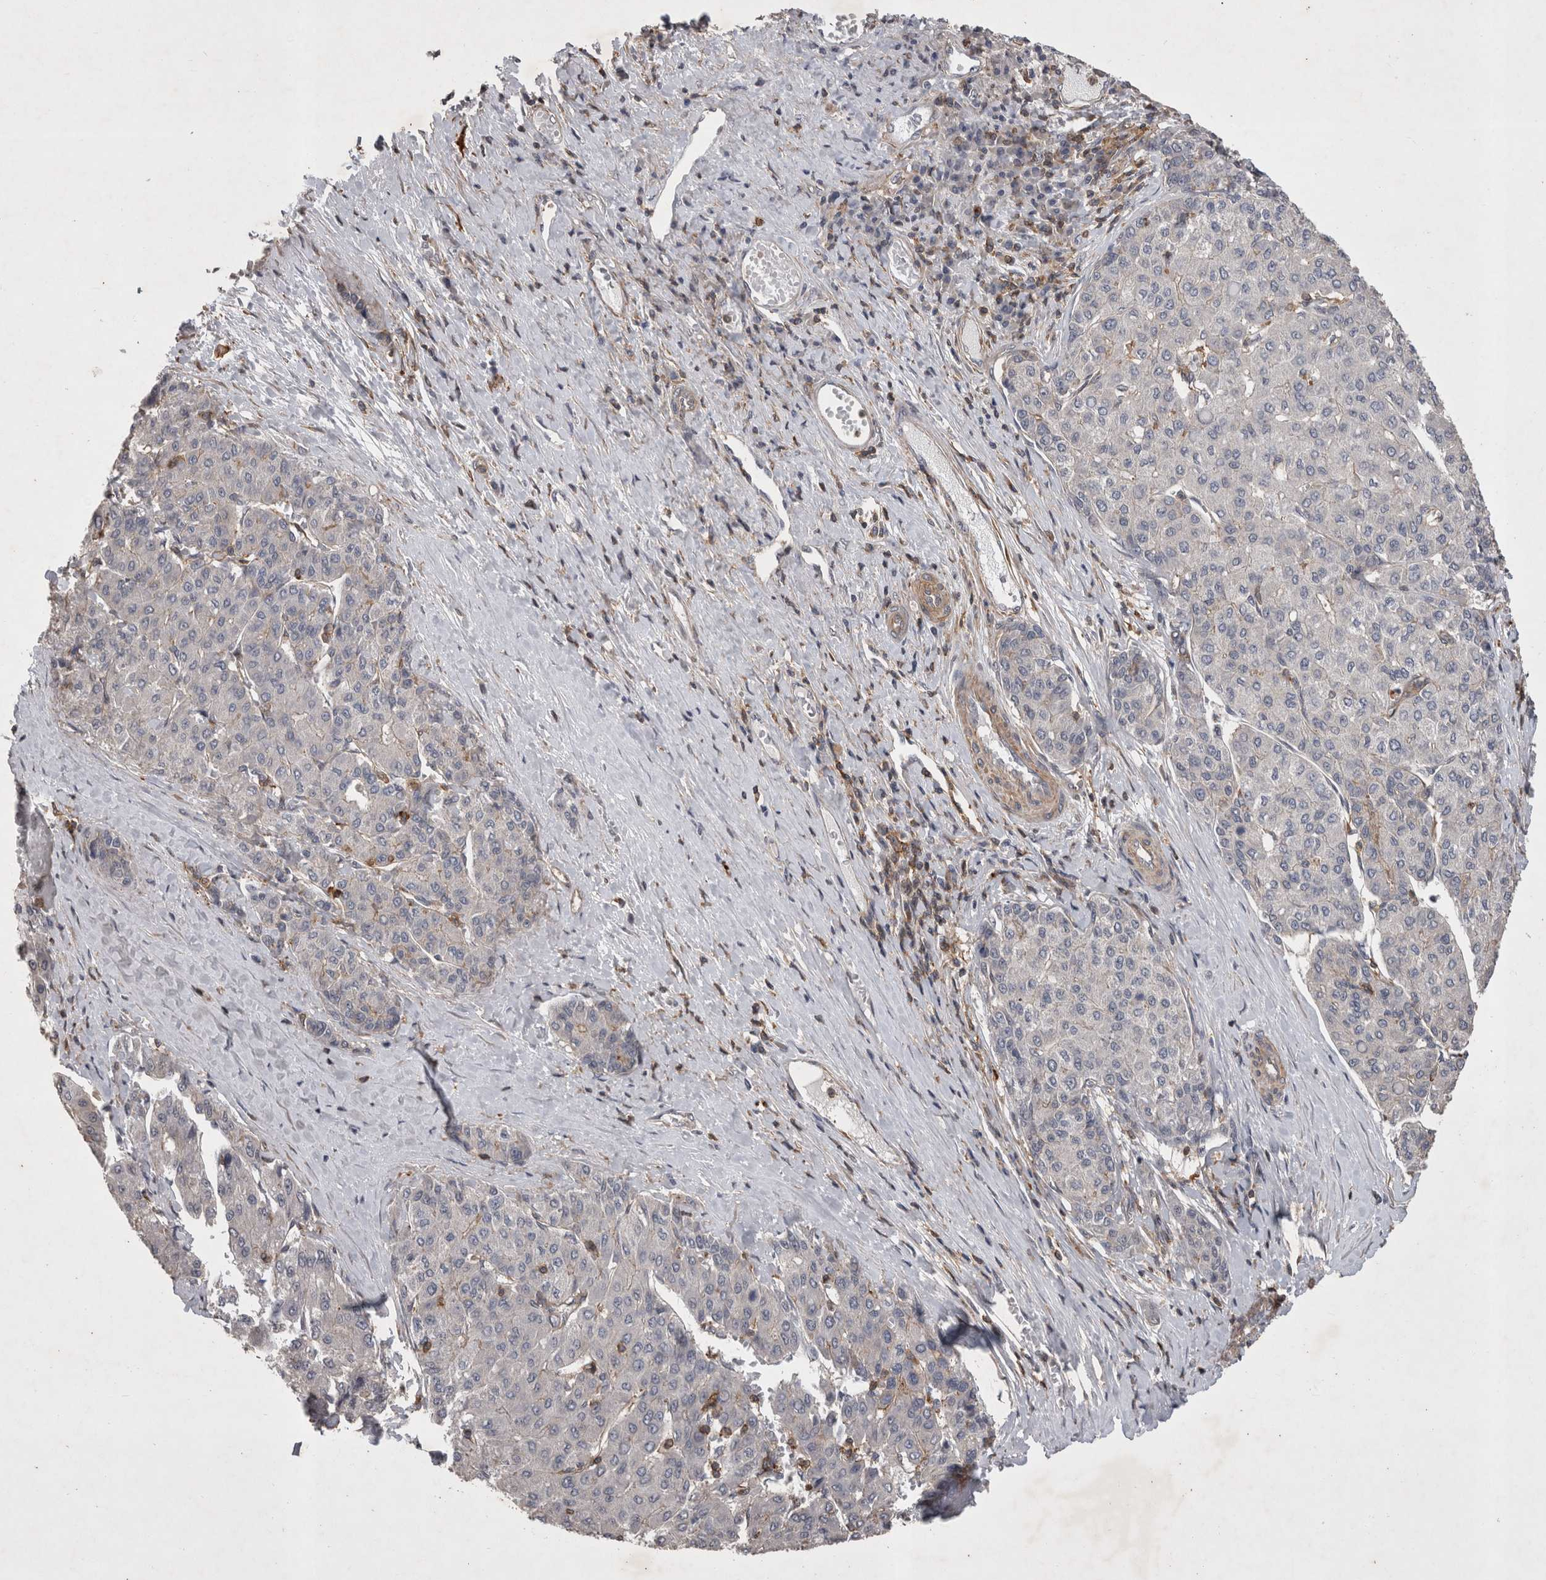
{"staining": {"intensity": "negative", "quantity": "none", "location": "none"}, "tissue": "liver cancer", "cell_type": "Tumor cells", "image_type": "cancer", "snomed": [{"axis": "morphology", "description": "Carcinoma, Hepatocellular, NOS"}, {"axis": "topography", "description": "Liver"}], "caption": "Liver cancer (hepatocellular carcinoma) stained for a protein using immunohistochemistry exhibits no expression tumor cells.", "gene": "SPATA48", "patient": {"sex": "male", "age": 65}}